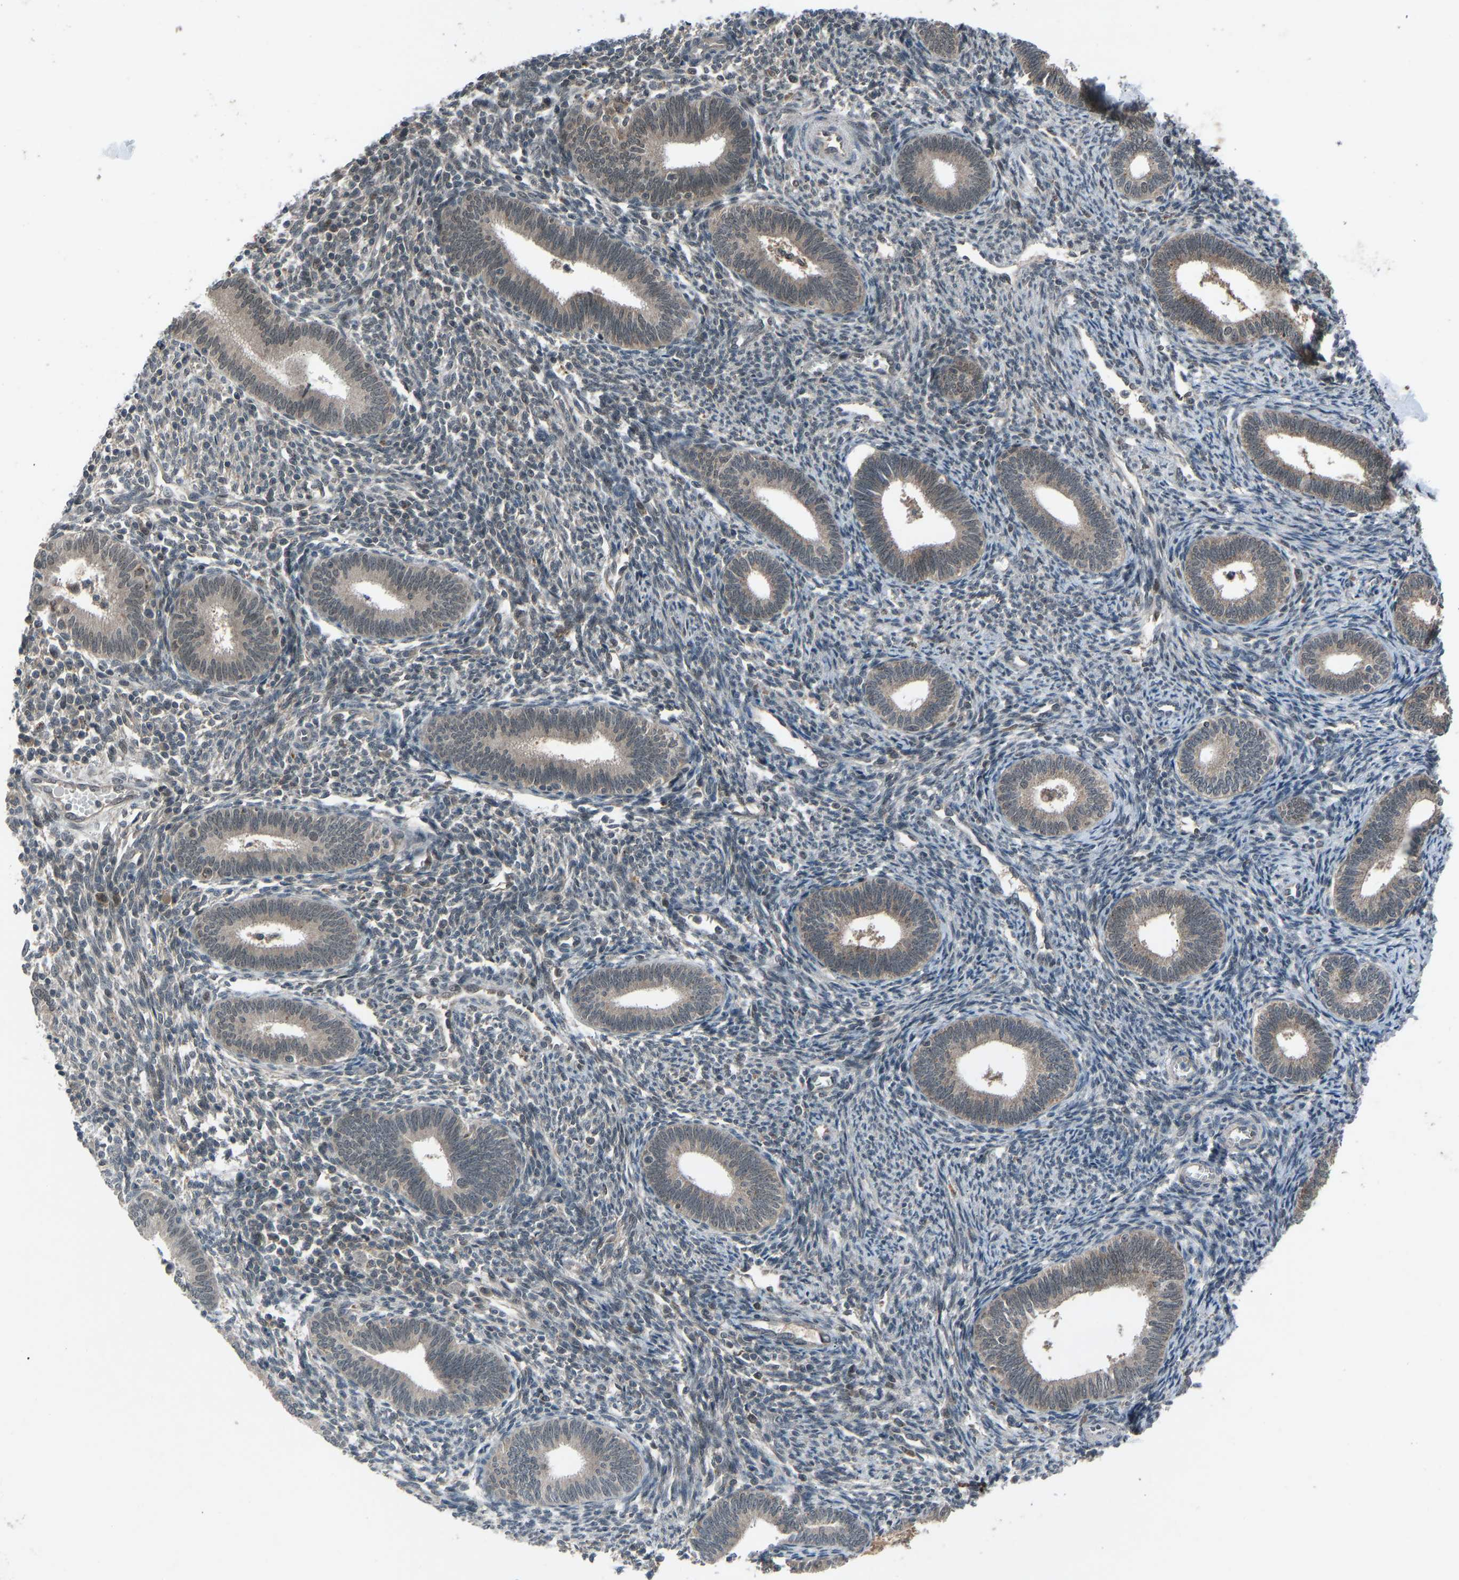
{"staining": {"intensity": "weak", "quantity": "<25%", "location": "cytoplasmic/membranous"}, "tissue": "endometrium", "cell_type": "Cells in endometrial stroma", "image_type": "normal", "snomed": [{"axis": "morphology", "description": "Normal tissue, NOS"}, {"axis": "topography", "description": "Endometrium"}], "caption": "DAB (3,3'-diaminobenzidine) immunohistochemical staining of normal human endometrium reveals no significant expression in cells in endometrial stroma. (IHC, brightfield microscopy, high magnification).", "gene": "SLC43A1", "patient": {"sex": "female", "age": 41}}